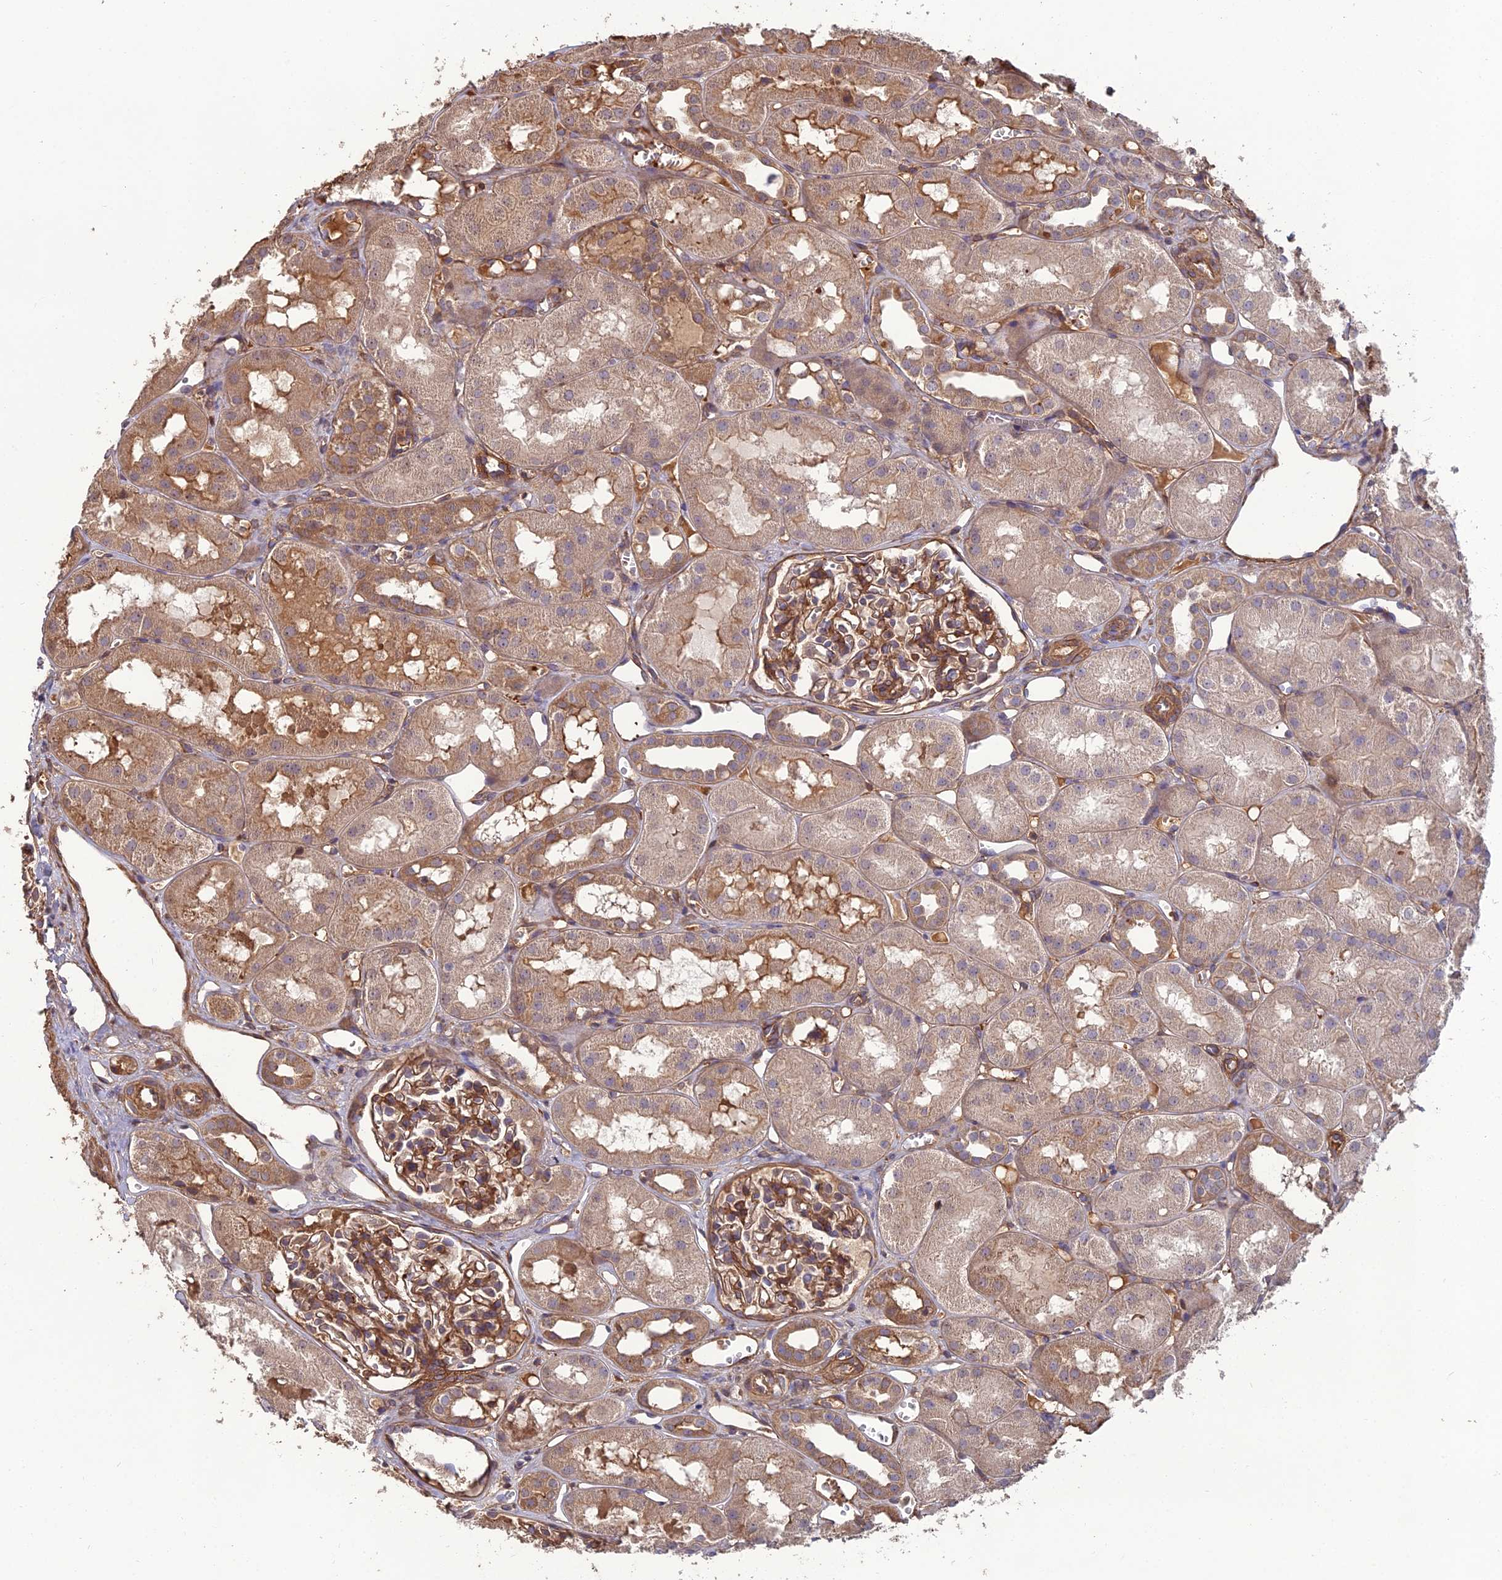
{"staining": {"intensity": "moderate", "quantity": "25%-75%", "location": "cytoplasmic/membranous"}, "tissue": "kidney", "cell_type": "Cells in glomeruli", "image_type": "normal", "snomed": [{"axis": "morphology", "description": "Normal tissue, NOS"}, {"axis": "topography", "description": "Kidney"}], "caption": "Protein staining displays moderate cytoplasmic/membranous staining in about 25%-75% of cells in glomeruli in benign kidney.", "gene": "ATP6V0A2", "patient": {"sex": "male", "age": 16}}